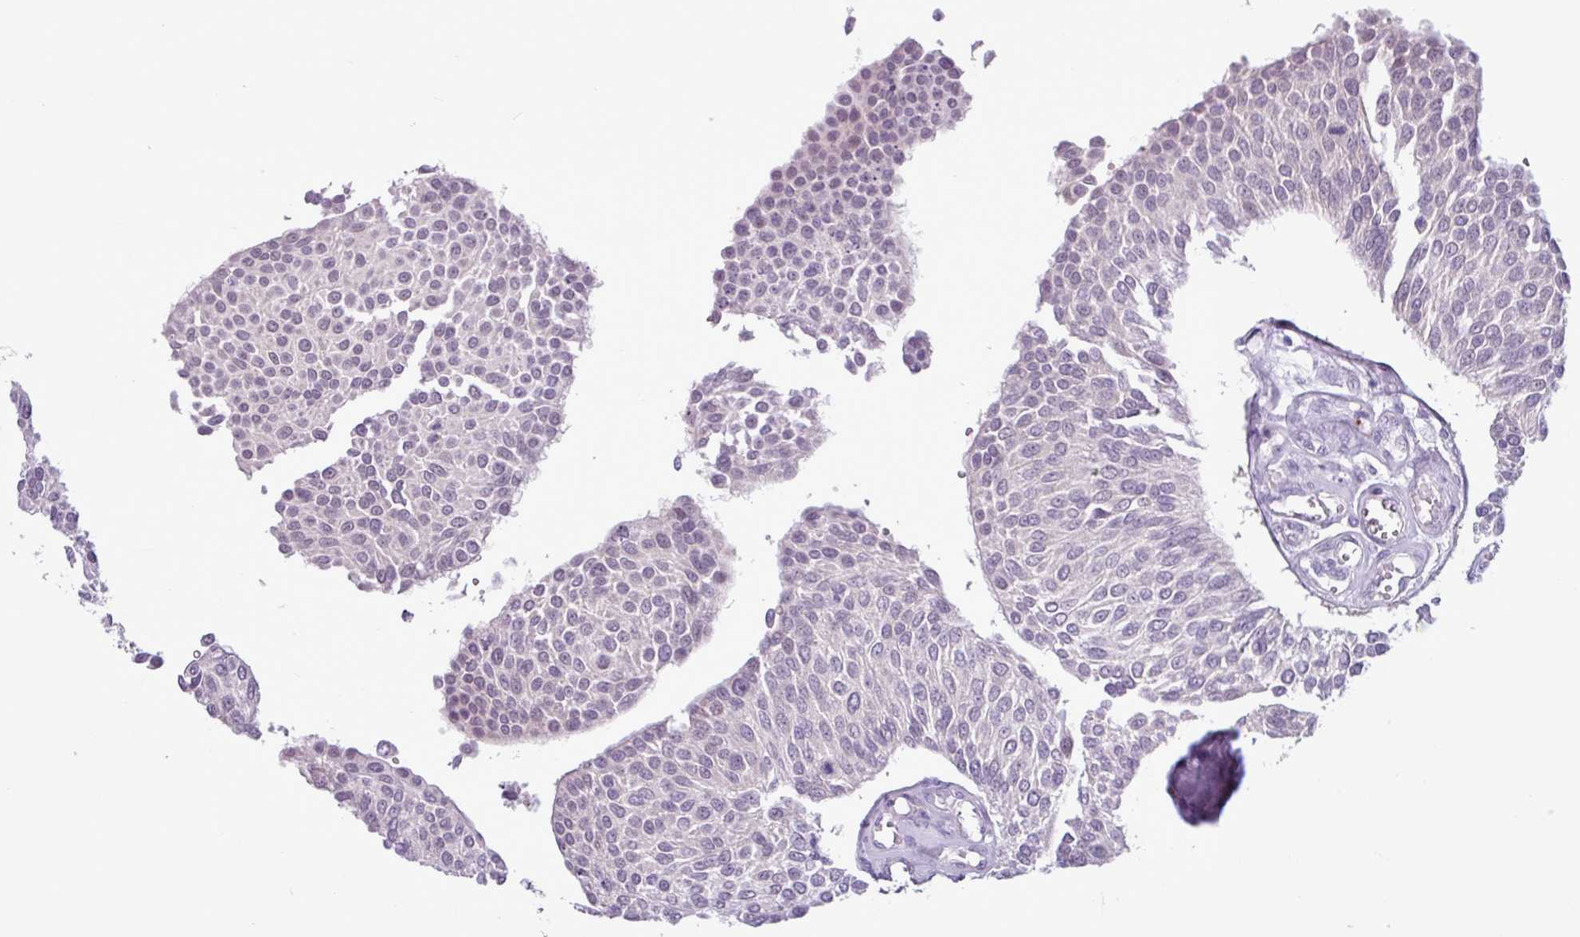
{"staining": {"intensity": "negative", "quantity": "none", "location": "none"}, "tissue": "urothelial cancer", "cell_type": "Tumor cells", "image_type": "cancer", "snomed": [{"axis": "morphology", "description": "Urothelial carcinoma, NOS"}, {"axis": "topography", "description": "Urinary bladder"}], "caption": "Protein analysis of transitional cell carcinoma demonstrates no significant expression in tumor cells. (DAB (3,3'-diaminobenzidine) immunohistochemistry (IHC), high magnification).", "gene": "TMEM178A", "patient": {"sex": "male", "age": 55}}